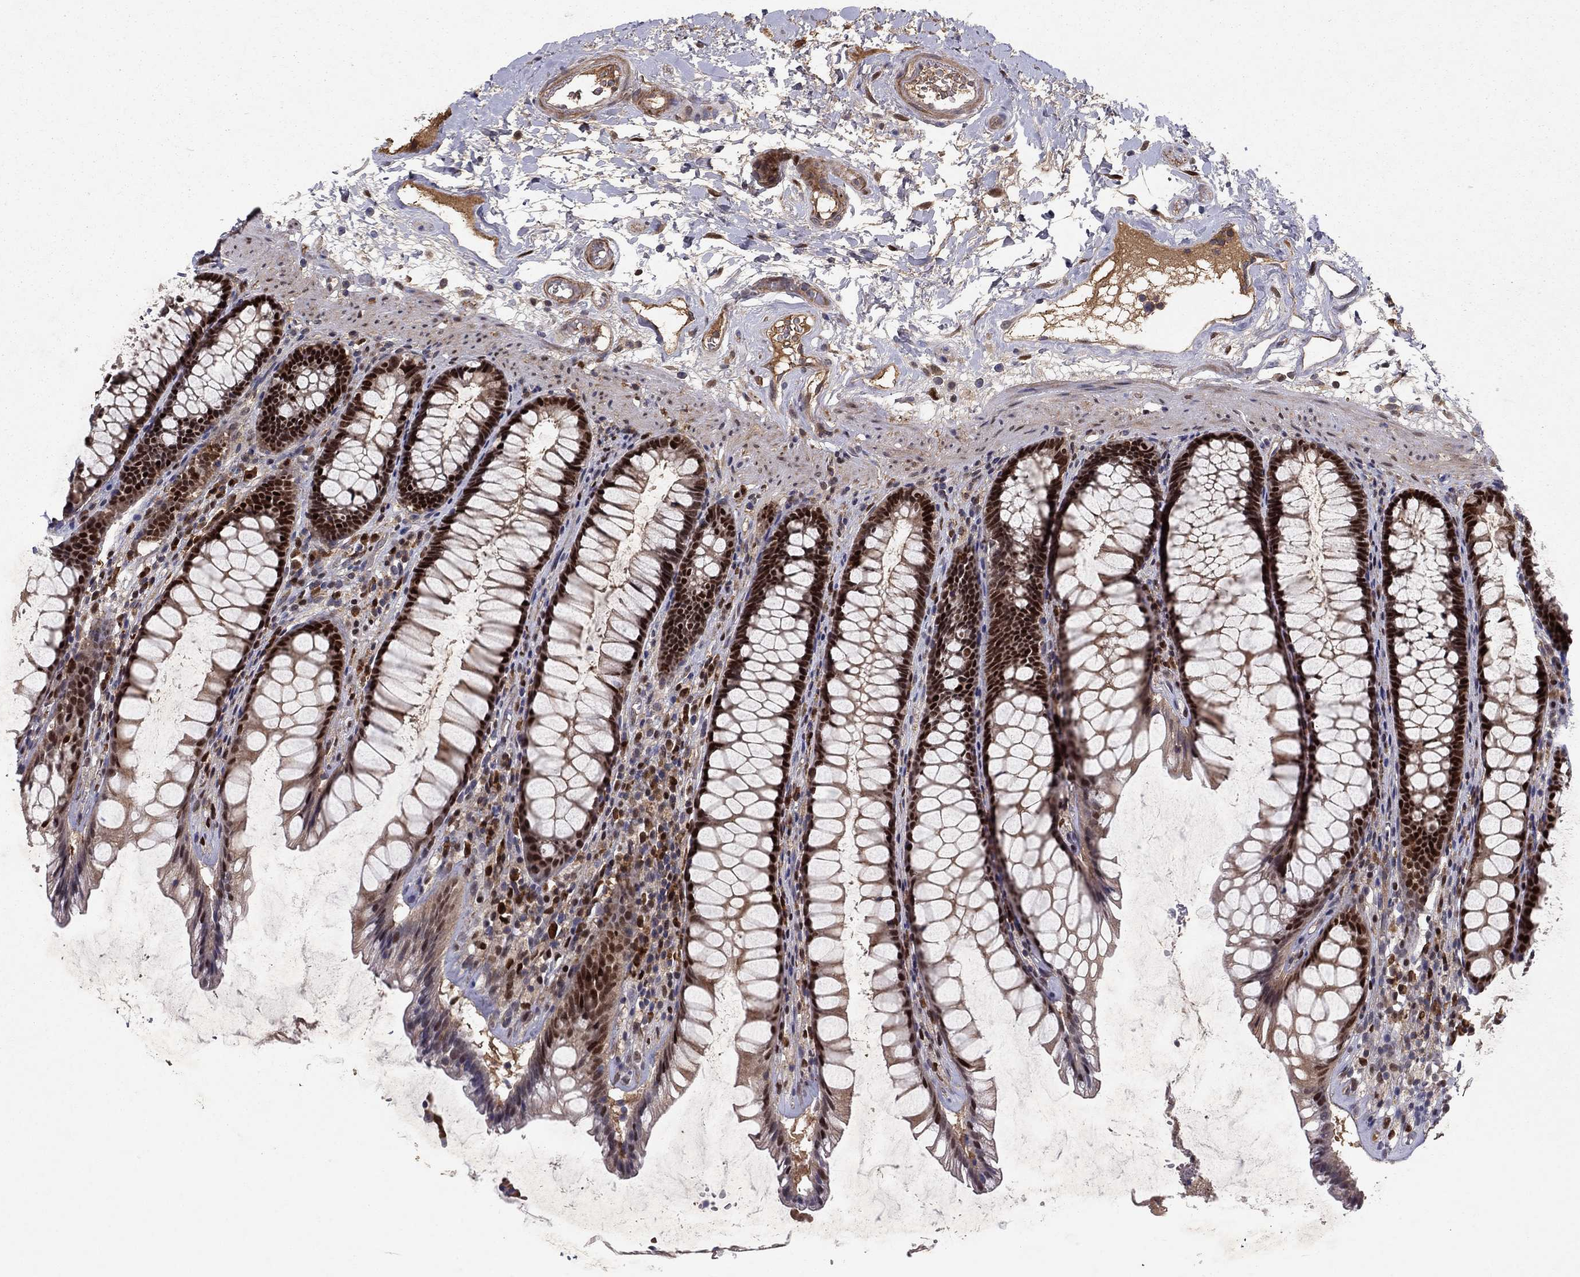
{"staining": {"intensity": "strong", "quantity": "25%-75%", "location": "cytoplasmic/membranous,nuclear"}, "tissue": "rectum", "cell_type": "Glandular cells", "image_type": "normal", "snomed": [{"axis": "morphology", "description": "Normal tissue, NOS"}, {"axis": "topography", "description": "Rectum"}], "caption": "The immunohistochemical stain shows strong cytoplasmic/membranous,nuclear staining in glandular cells of unremarkable rectum. (DAB = brown stain, brightfield microscopy at high magnification).", "gene": "CRTC1", "patient": {"sex": "male", "age": 72}}